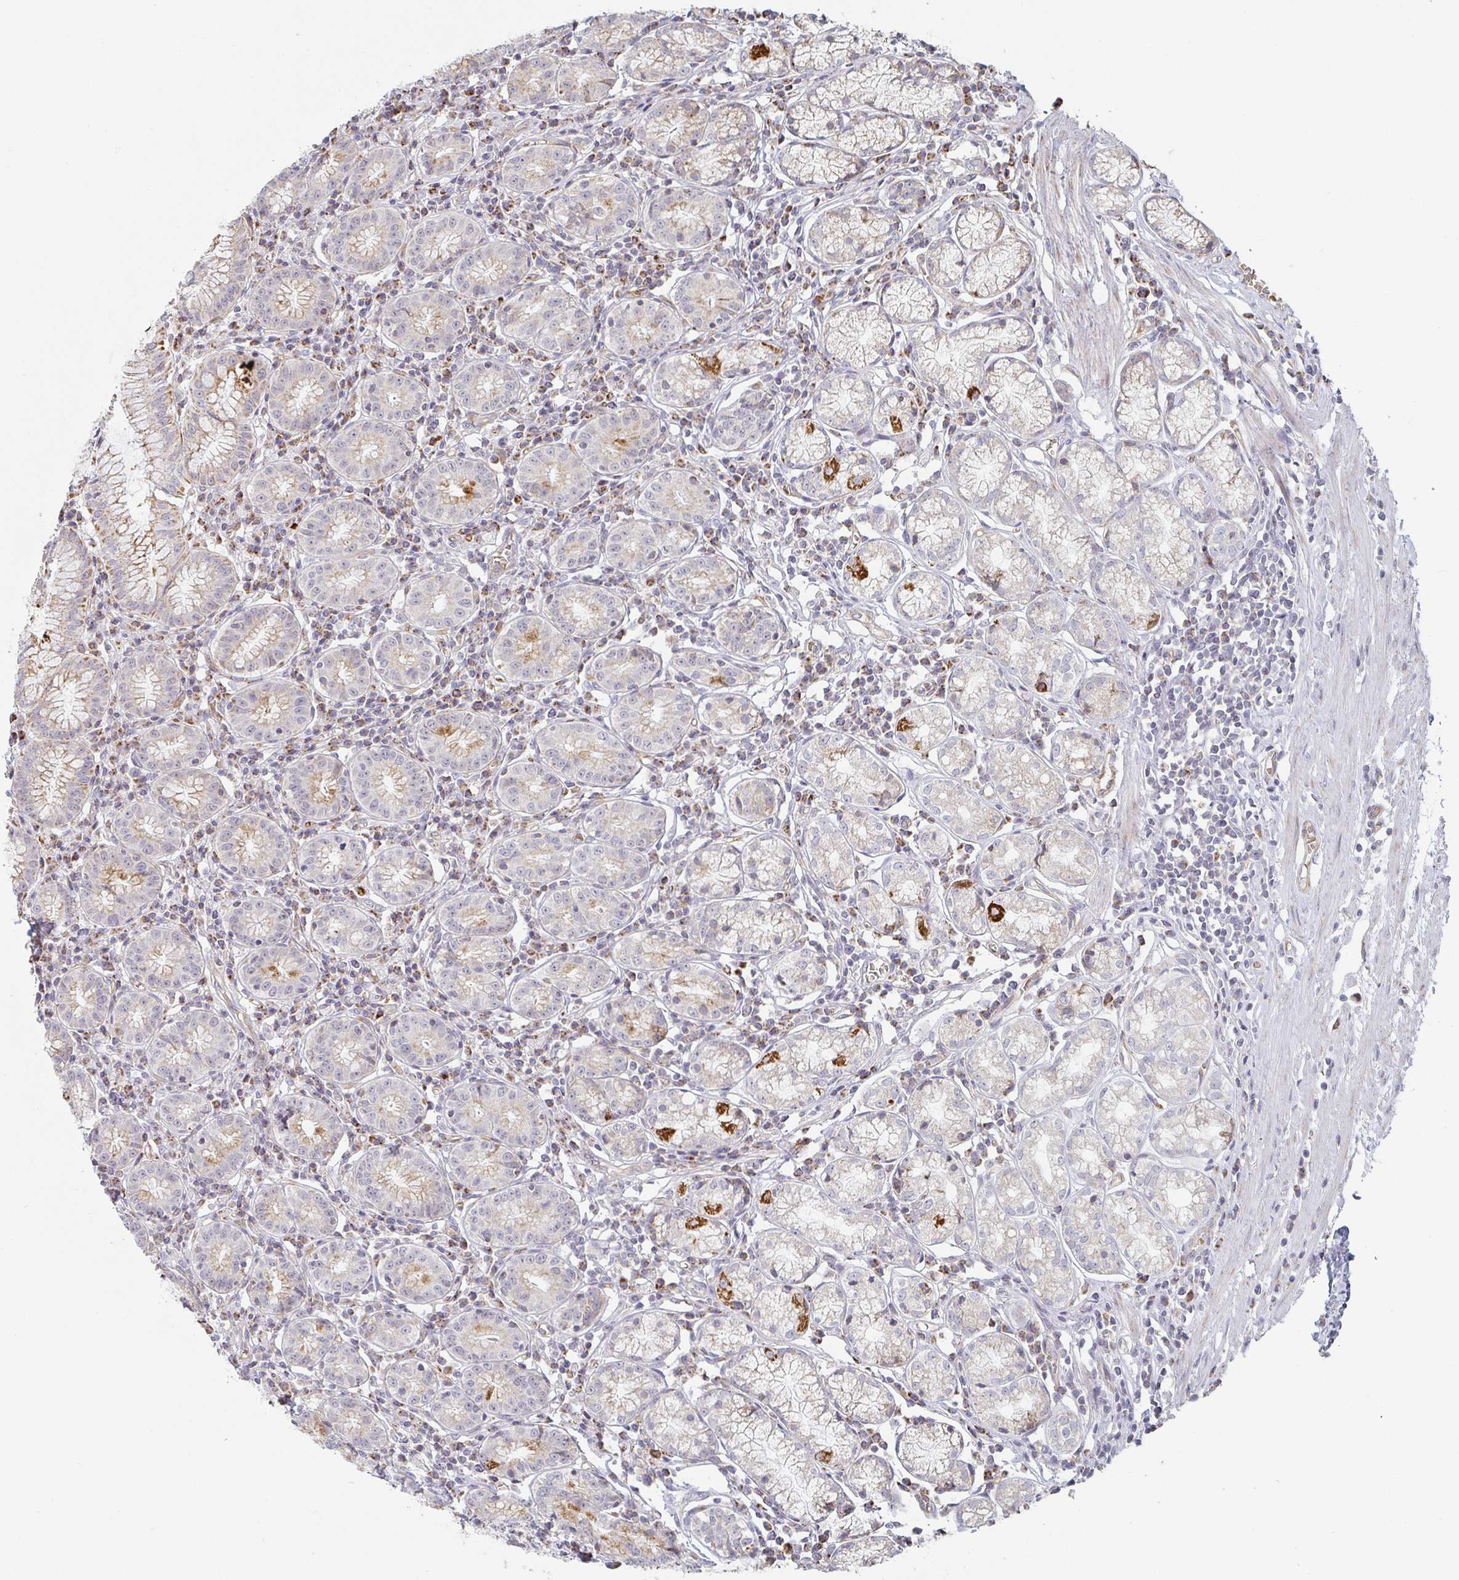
{"staining": {"intensity": "strong", "quantity": "25%-75%", "location": "cytoplasmic/membranous"}, "tissue": "stomach", "cell_type": "Glandular cells", "image_type": "normal", "snomed": [{"axis": "morphology", "description": "Normal tissue, NOS"}, {"axis": "topography", "description": "Stomach"}], "caption": "Stomach stained with DAB immunohistochemistry demonstrates high levels of strong cytoplasmic/membranous expression in approximately 25%-75% of glandular cells. (DAB (3,3'-diaminobenzidine) = brown stain, brightfield microscopy at high magnification).", "gene": "ZNF526", "patient": {"sex": "male", "age": 55}}